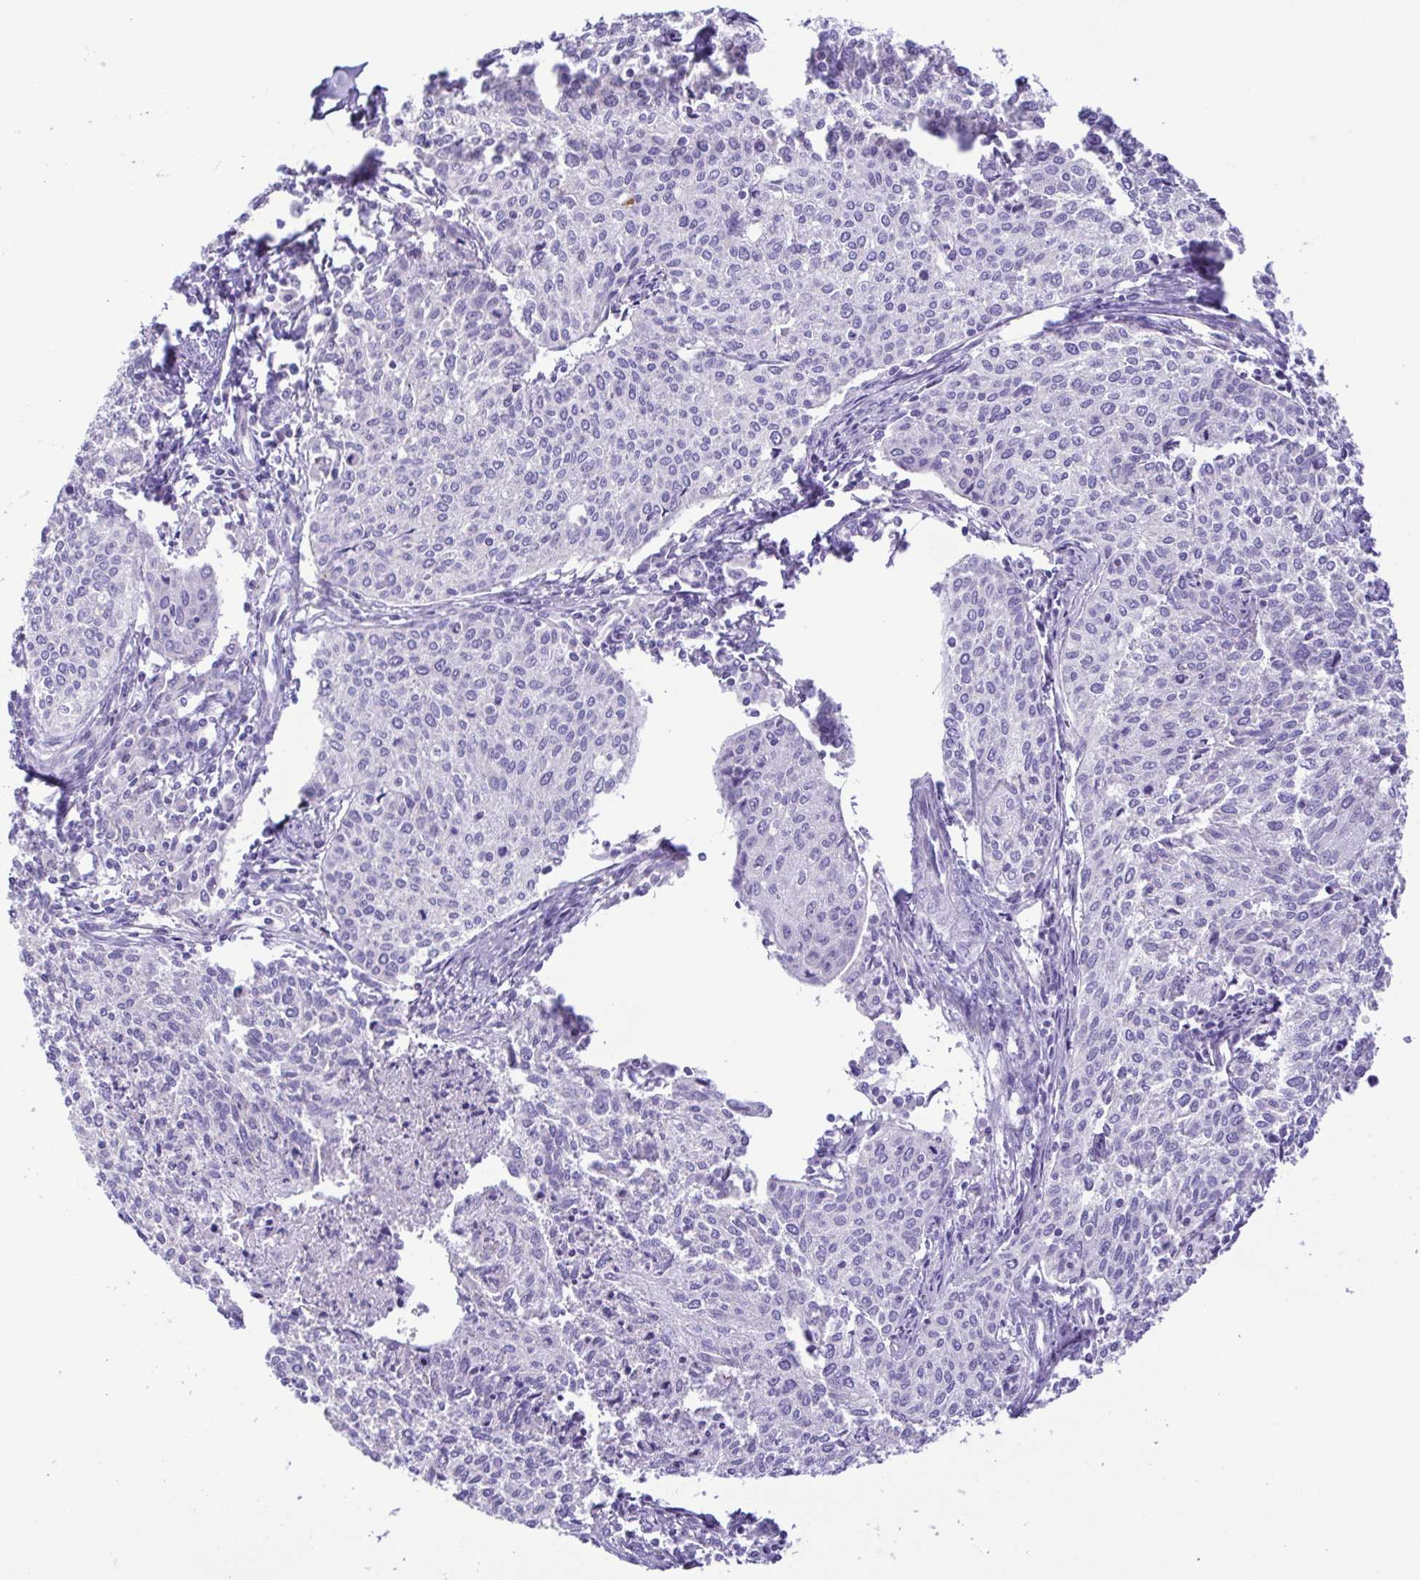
{"staining": {"intensity": "negative", "quantity": "none", "location": "none"}, "tissue": "cervical cancer", "cell_type": "Tumor cells", "image_type": "cancer", "snomed": [{"axis": "morphology", "description": "Squamous cell carcinoma, NOS"}, {"axis": "topography", "description": "Cervix"}], "caption": "Immunohistochemistry histopathology image of neoplastic tissue: cervical cancer (squamous cell carcinoma) stained with DAB (3,3'-diaminobenzidine) exhibits no significant protein expression in tumor cells.", "gene": "CD72", "patient": {"sex": "female", "age": 38}}